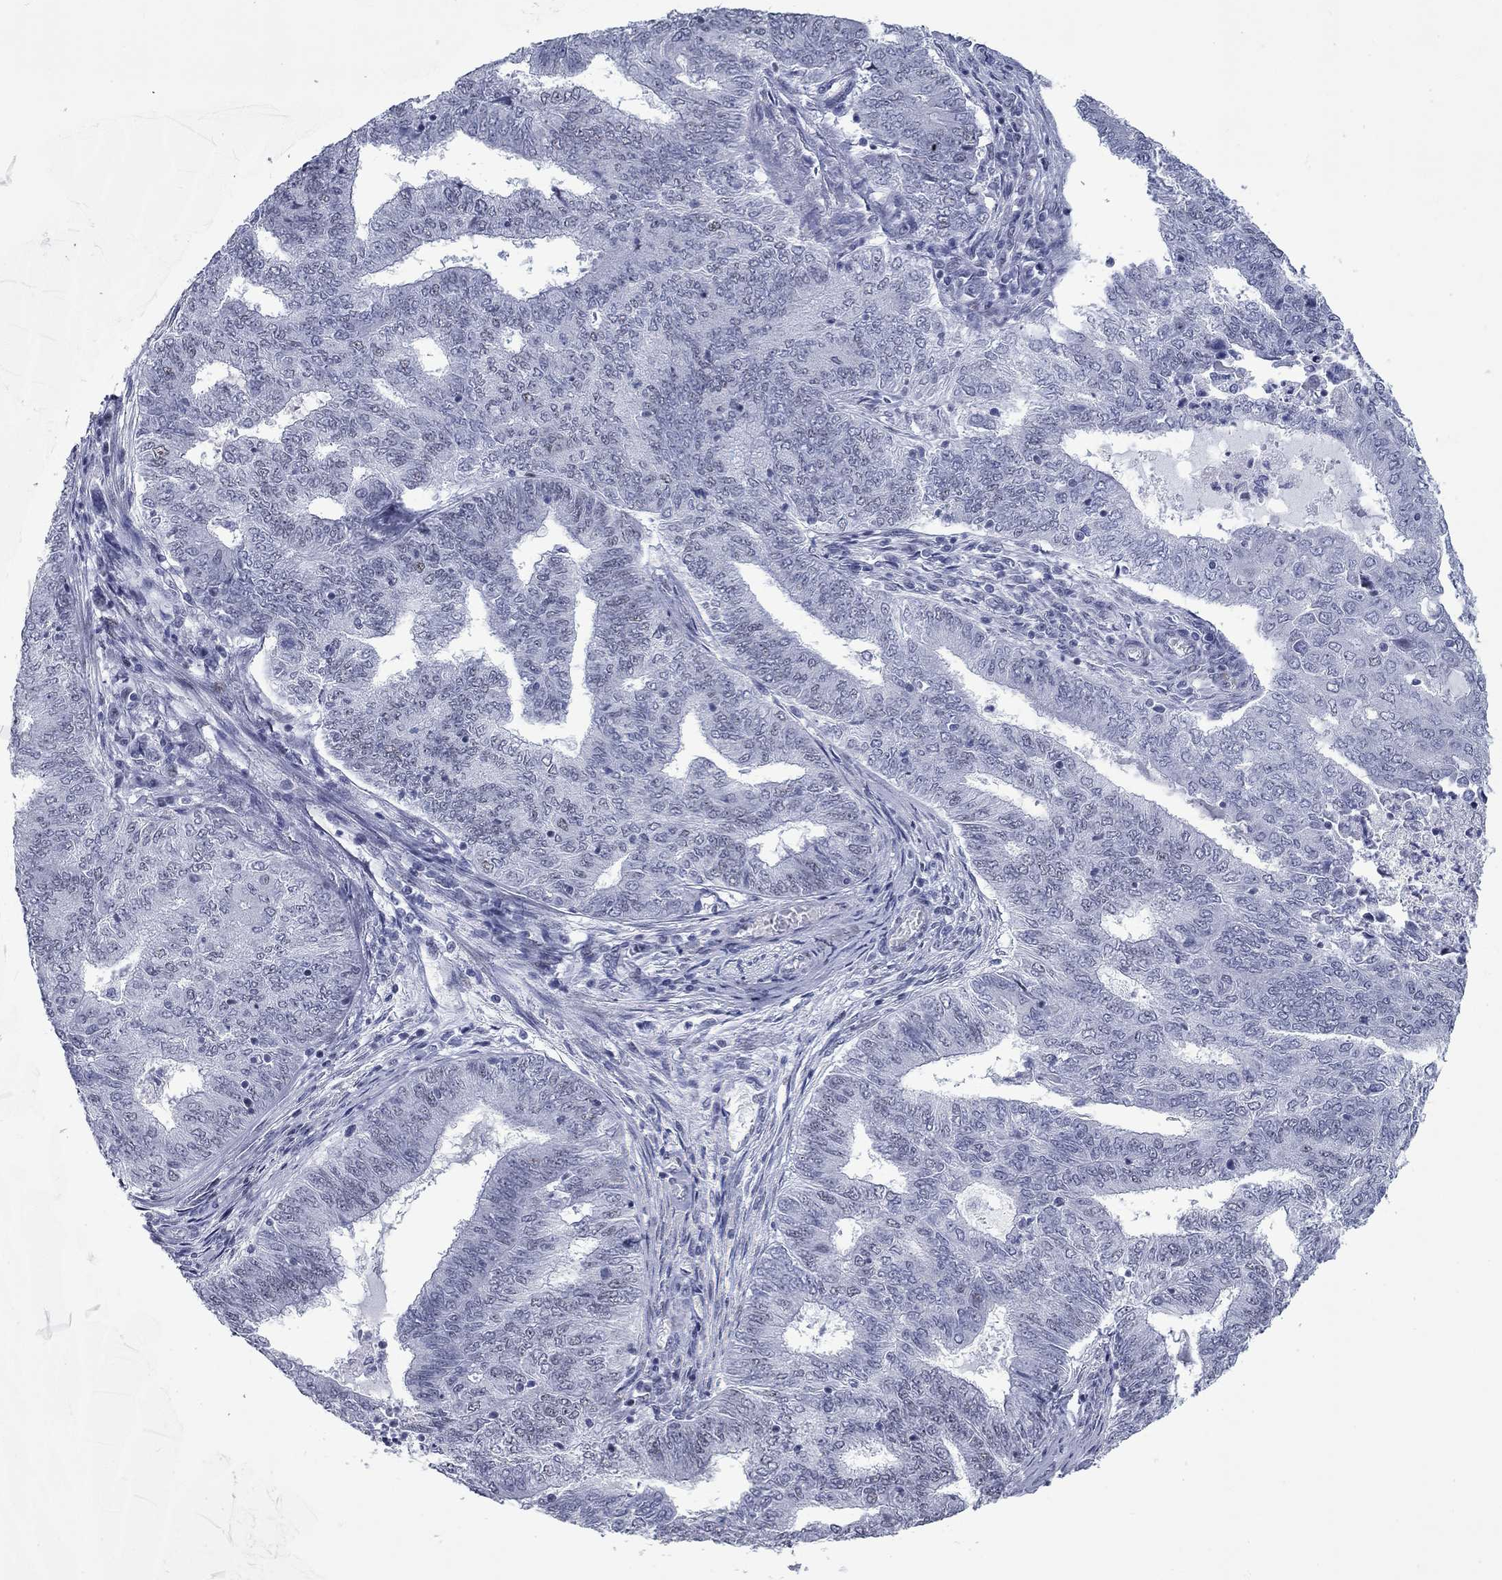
{"staining": {"intensity": "negative", "quantity": "none", "location": "none"}, "tissue": "endometrial cancer", "cell_type": "Tumor cells", "image_type": "cancer", "snomed": [{"axis": "morphology", "description": "Adenocarcinoma, NOS"}, {"axis": "topography", "description": "Endometrium"}], "caption": "High magnification brightfield microscopy of endometrial adenocarcinoma stained with DAB (brown) and counterstained with hematoxylin (blue): tumor cells show no significant staining.", "gene": "ASF1B", "patient": {"sex": "female", "age": 62}}